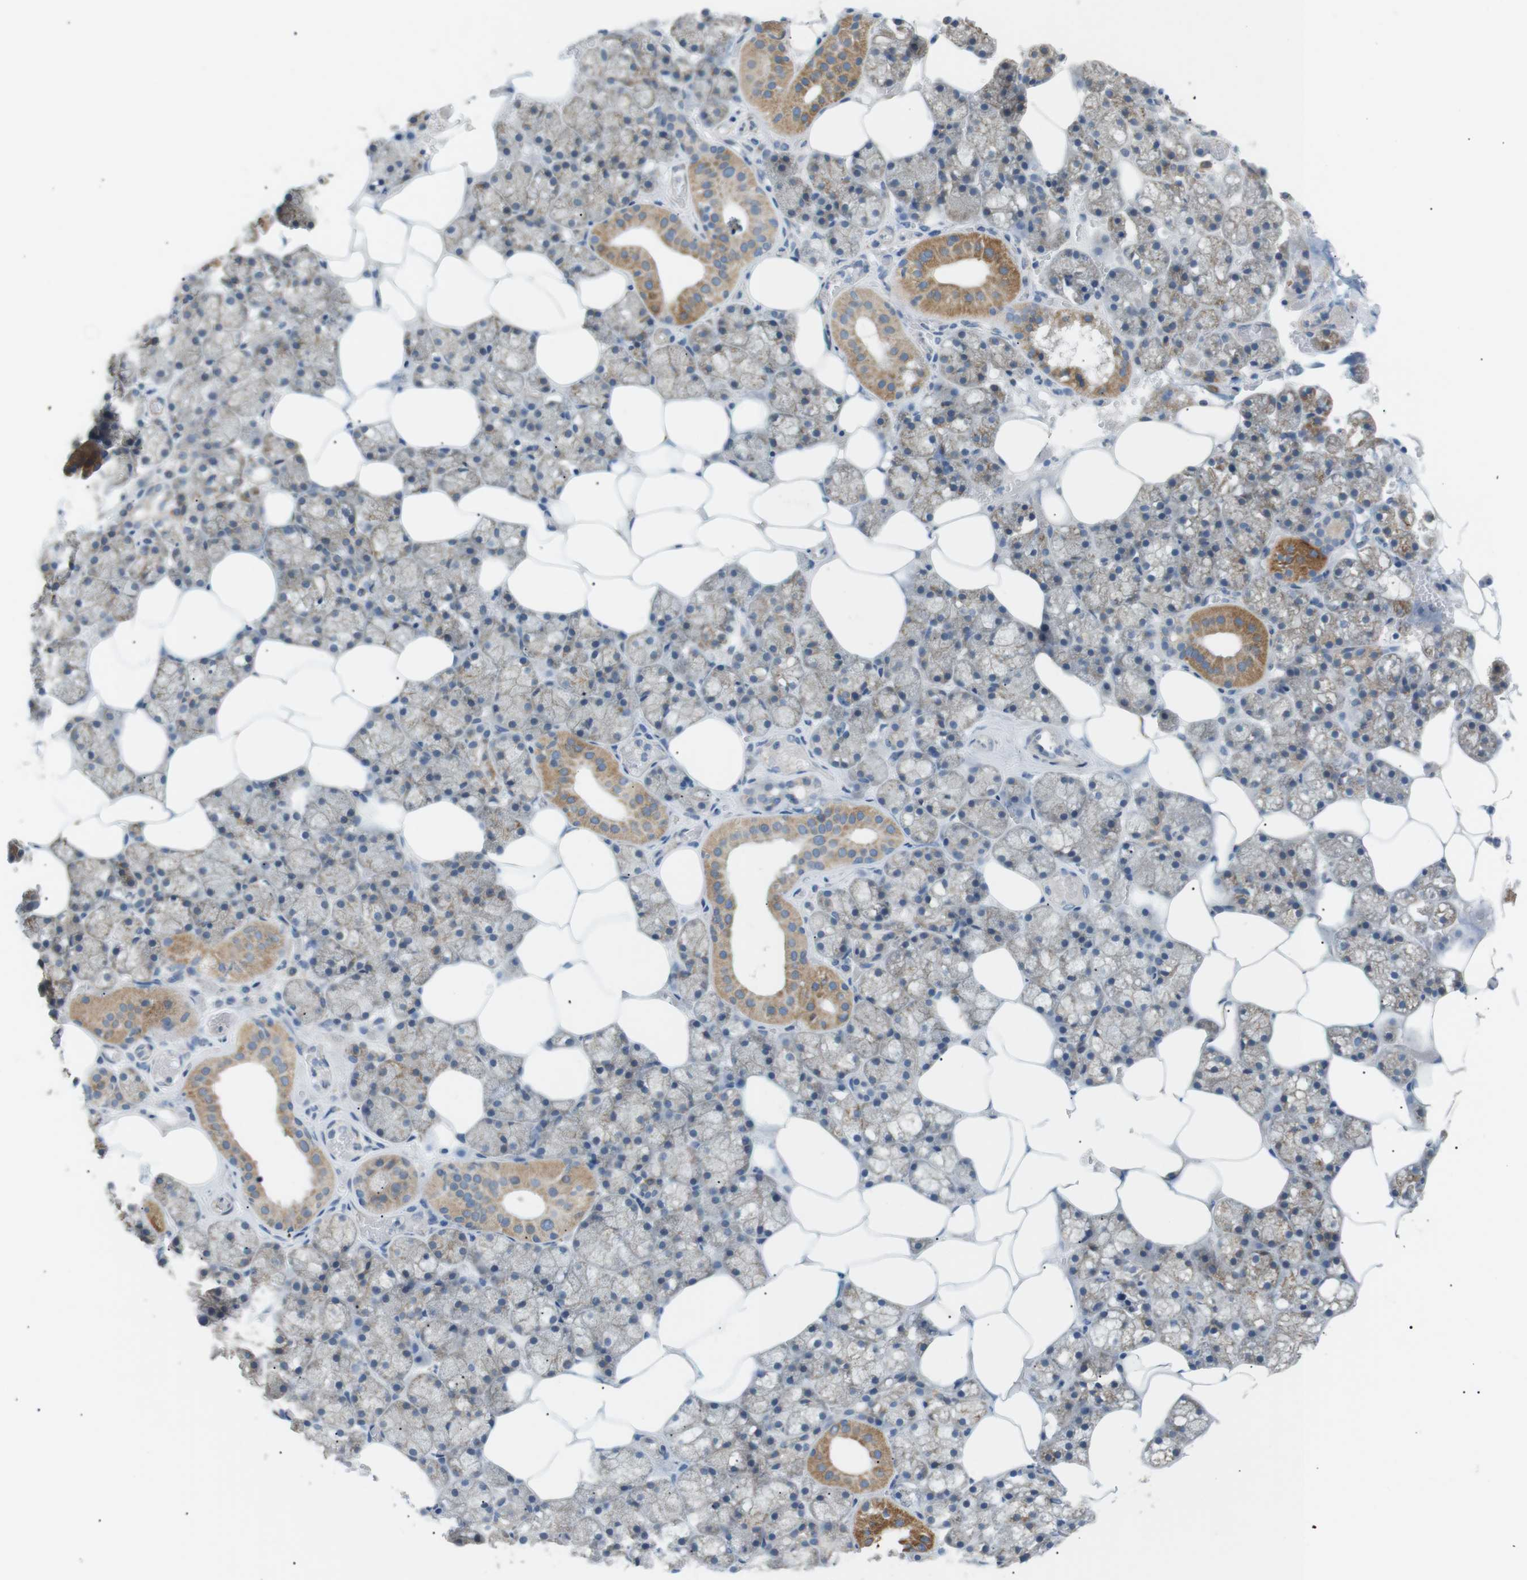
{"staining": {"intensity": "weak", "quantity": ">75%", "location": "cytoplasmic/membranous"}, "tissue": "salivary gland", "cell_type": "Glandular cells", "image_type": "normal", "snomed": [{"axis": "morphology", "description": "Normal tissue, NOS"}, {"axis": "topography", "description": "Salivary gland"}], "caption": "This is a histology image of IHC staining of unremarkable salivary gland, which shows weak staining in the cytoplasmic/membranous of glandular cells.", "gene": "MTARC2", "patient": {"sex": "male", "age": 62}}